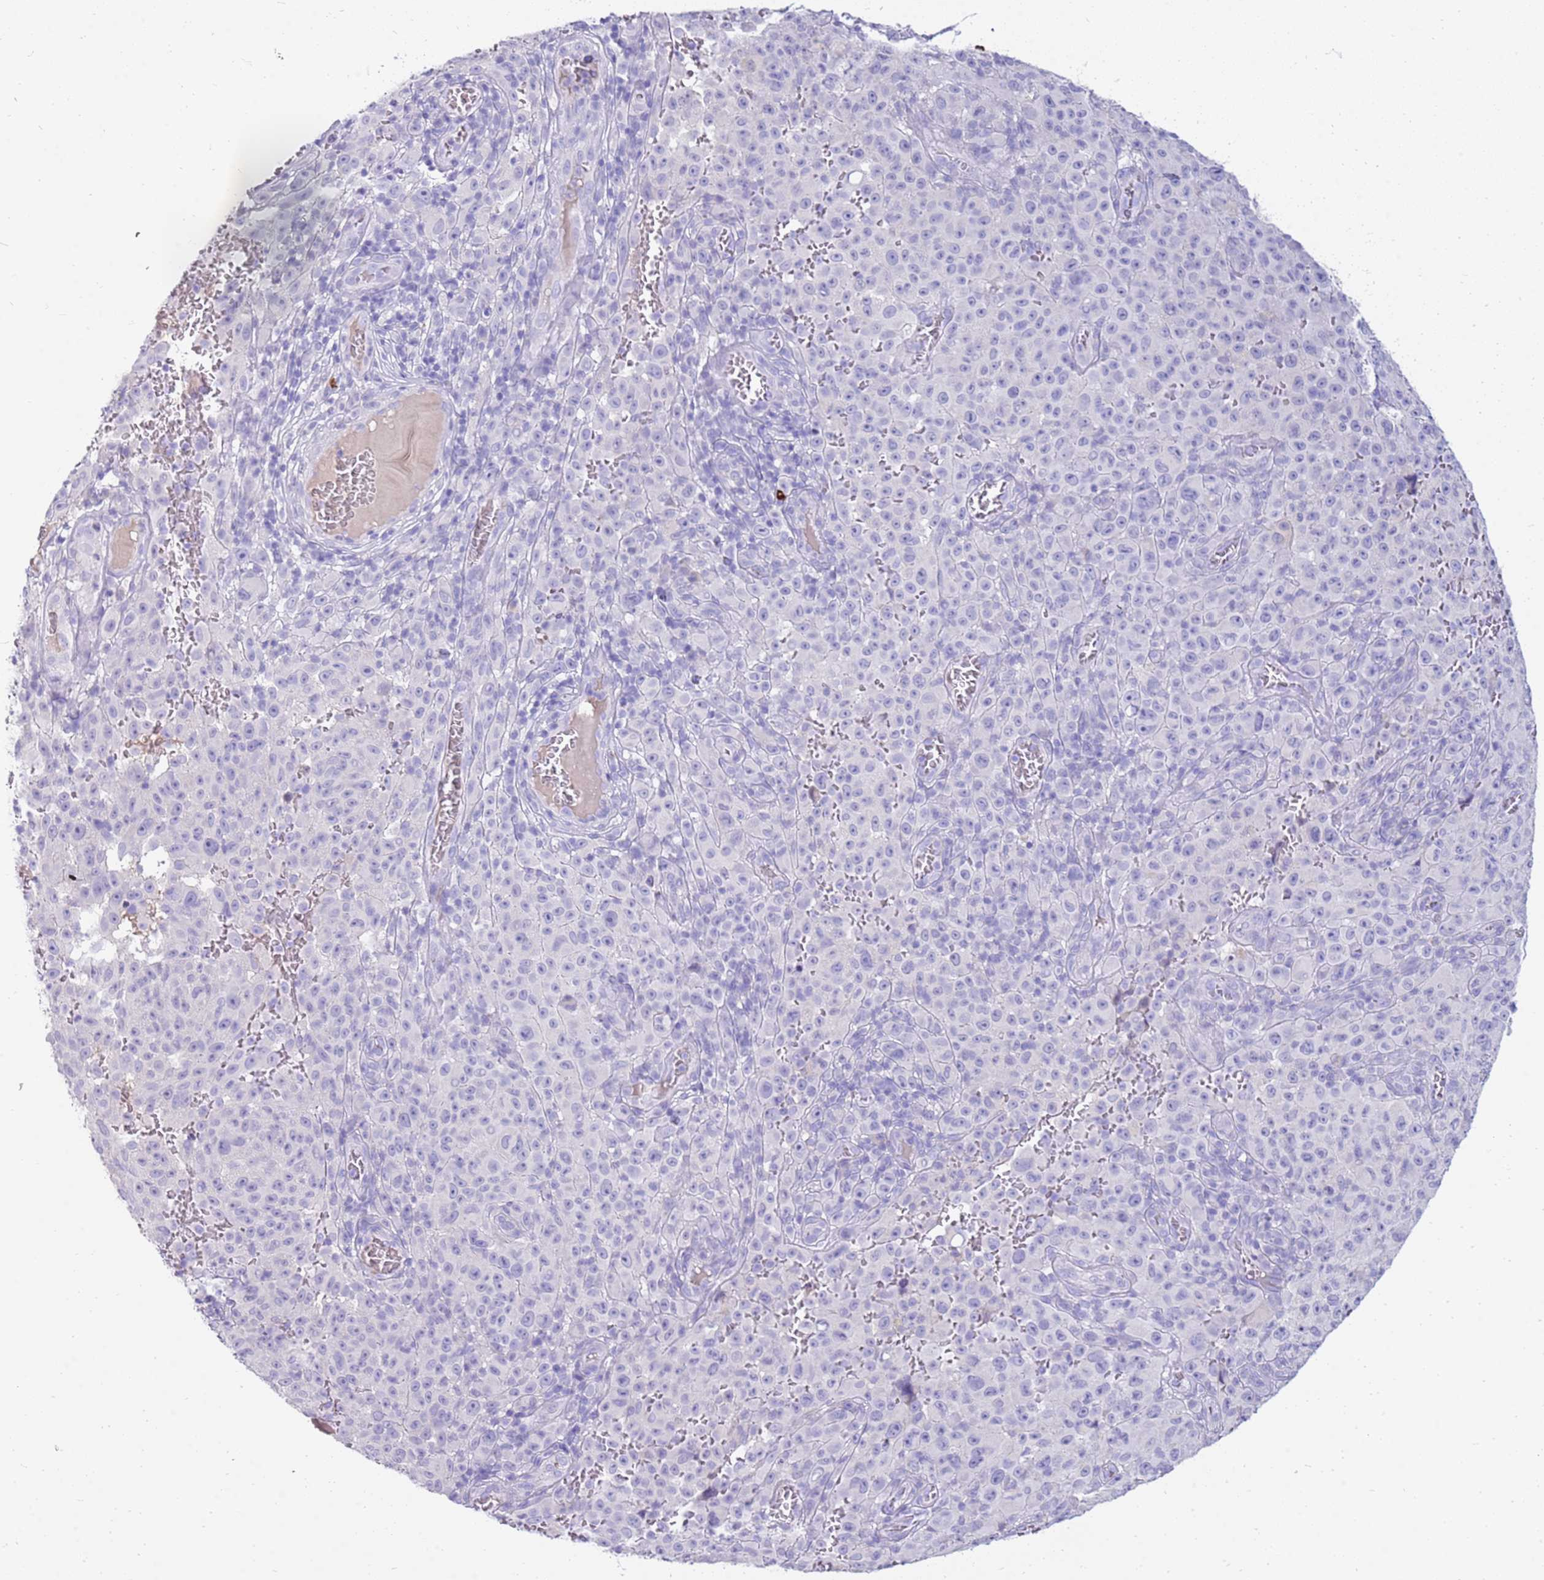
{"staining": {"intensity": "negative", "quantity": "none", "location": "none"}, "tissue": "melanoma", "cell_type": "Tumor cells", "image_type": "cancer", "snomed": [{"axis": "morphology", "description": "Malignant melanoma, NOS"}, {"axis": "topography", "description": "Skin"}], "caption": "A histopathology image of malignant melanoma stained for a protein exhibits no brown staining in tumor cells. Nuclei are stained in blue.", "gene": "EVPLL", "patient": {"sex": "female", "age": 82}}